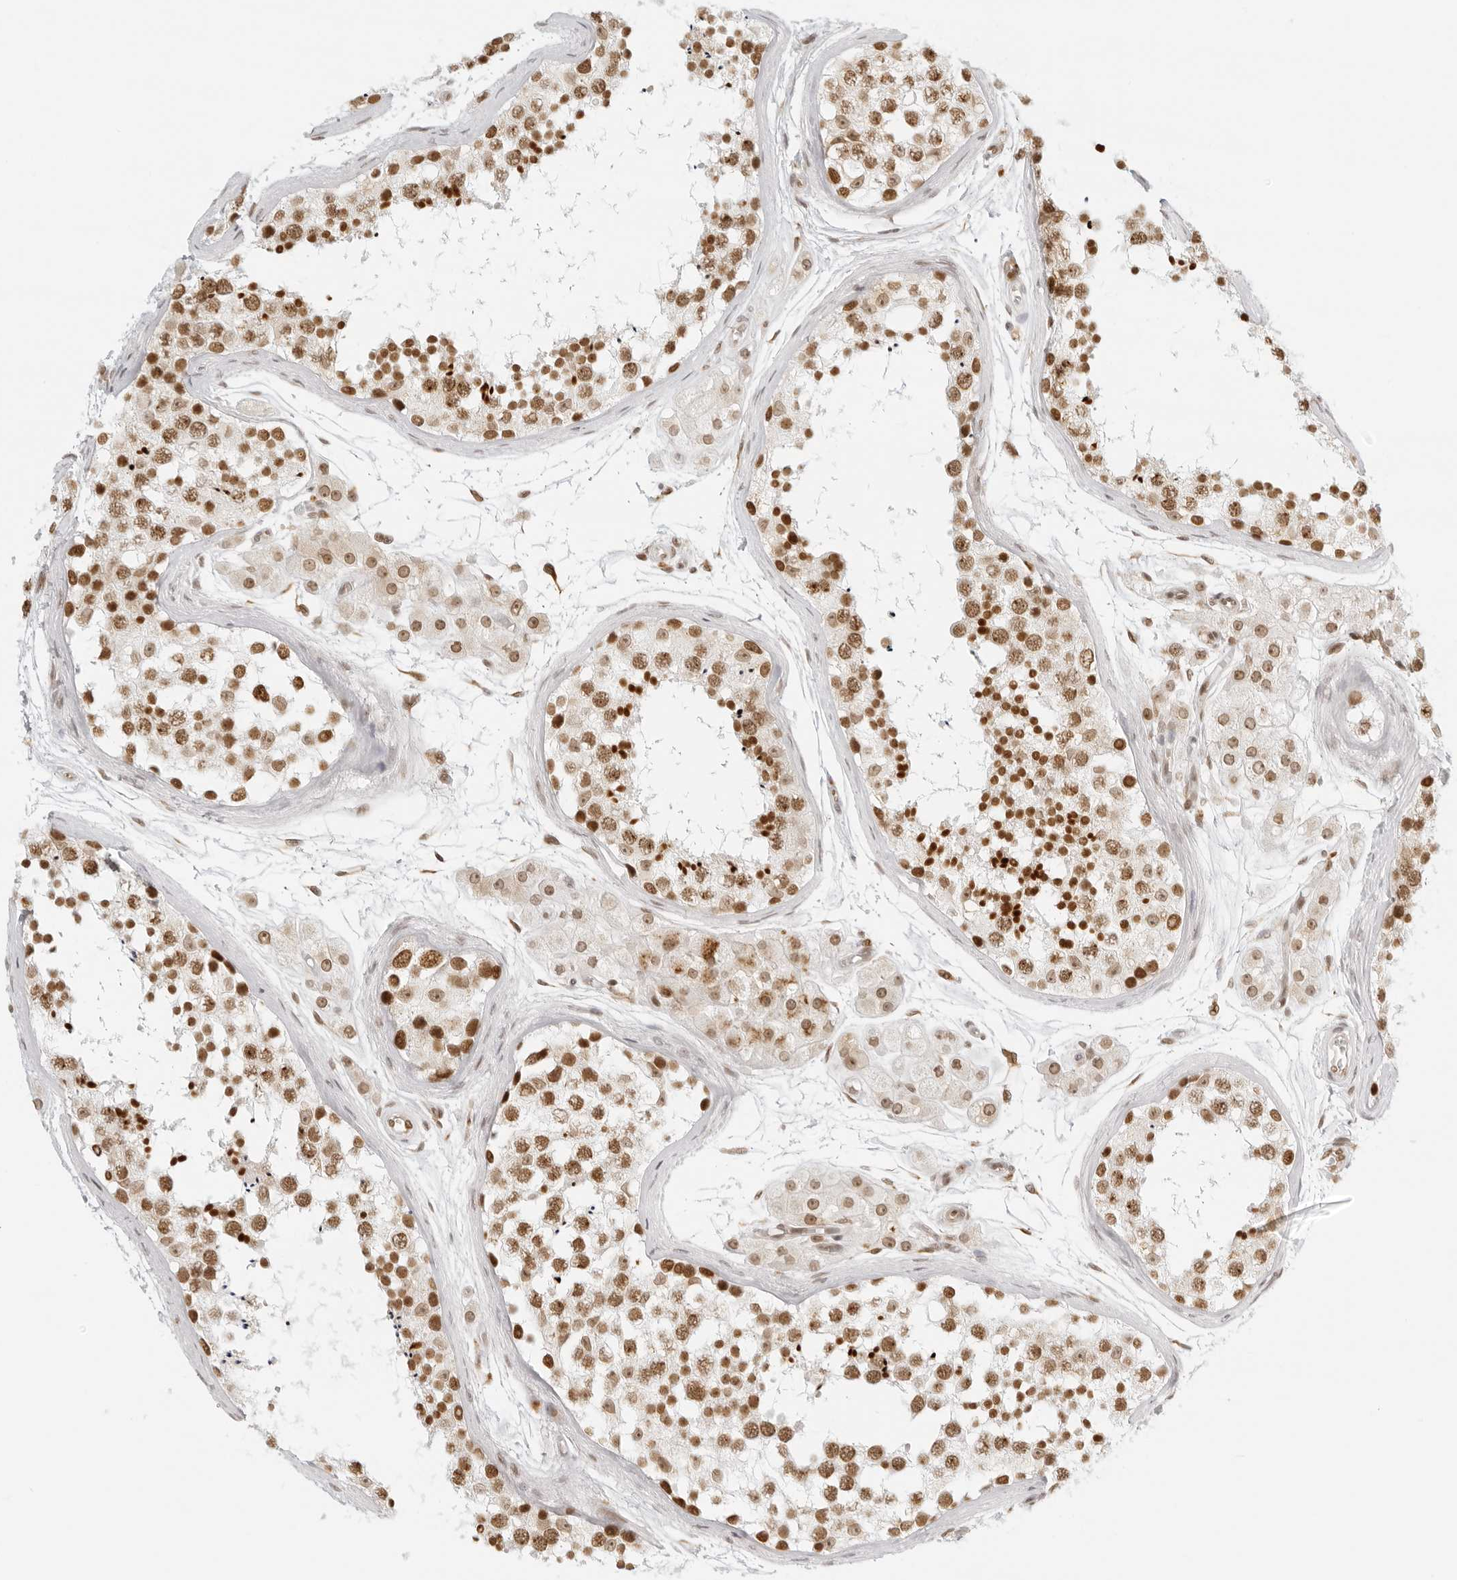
{"staining": {"intensity": "moderate", "quantity": ">75%", "location": "nuclear"}, "tissue": "testis", "cell_type": "Cells in seminiferous ducts", "image_type": "normal", "snomed": [{"axis": "morphology", "description": "Normal tissue, NOS"}, {"axis": "topography", "description": "Testis"}], "caption": "This photomicrograph shows immunohistochemistry (IHC) staining of benign testis, with medium moderate nuclear staining in about >75% of cells in seminiferous ducts.", "gene": "RCC1", "patient": {"sex": "male", "age": 56}}